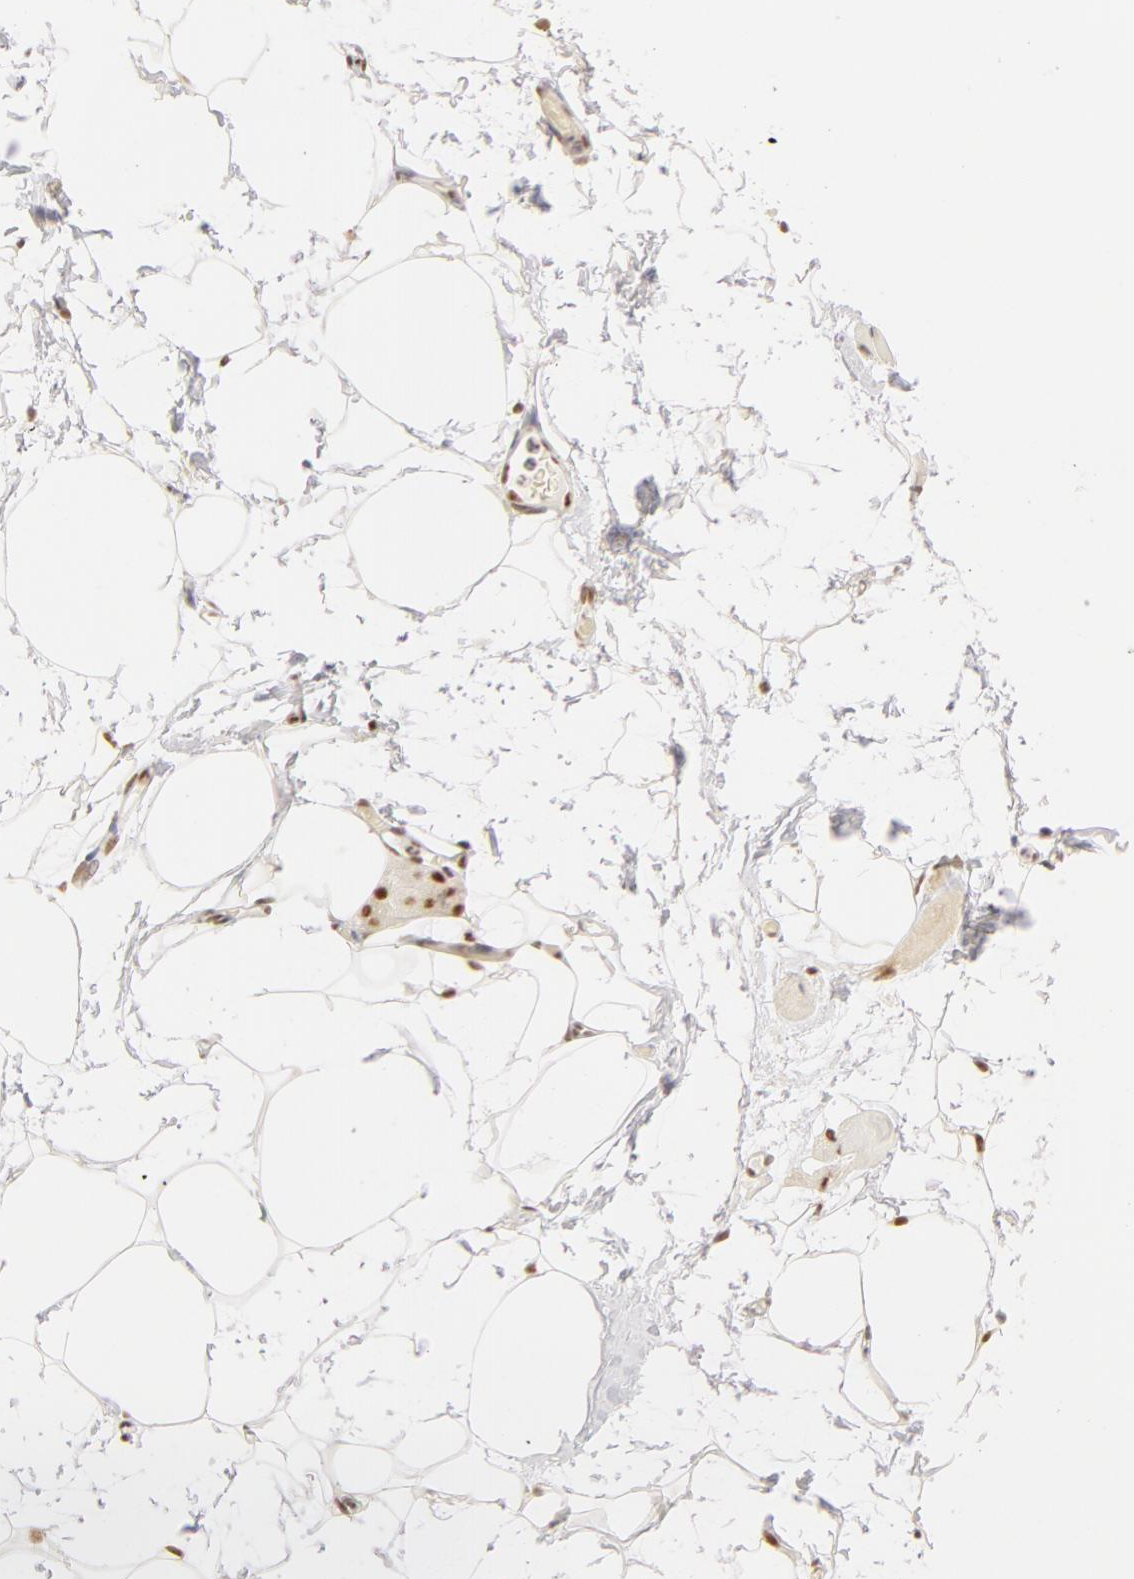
{"staining": {"intensity": "weak", "quantity": "<25%", "location": "nuclear"}, "tissue": "skeletal muscle", "cell_type": "Myocytes", "image_type": "normal", "snomed": [{"axis": "morphology", "description": "Normal tissue, NOS"}, {"axis": "topography", "description": "Skeletal muscle"}, {"axis": "topography", "description": "Parathyroid gland"}], "caption": "High power microscopy histopathology image of an immunohistochemistry (IHC) histopathology image of normal skeletal muscle, revealing no significant expression in myocytes.", "gene": "RBM39", "patient": {"sex": "female", "age": 37}}